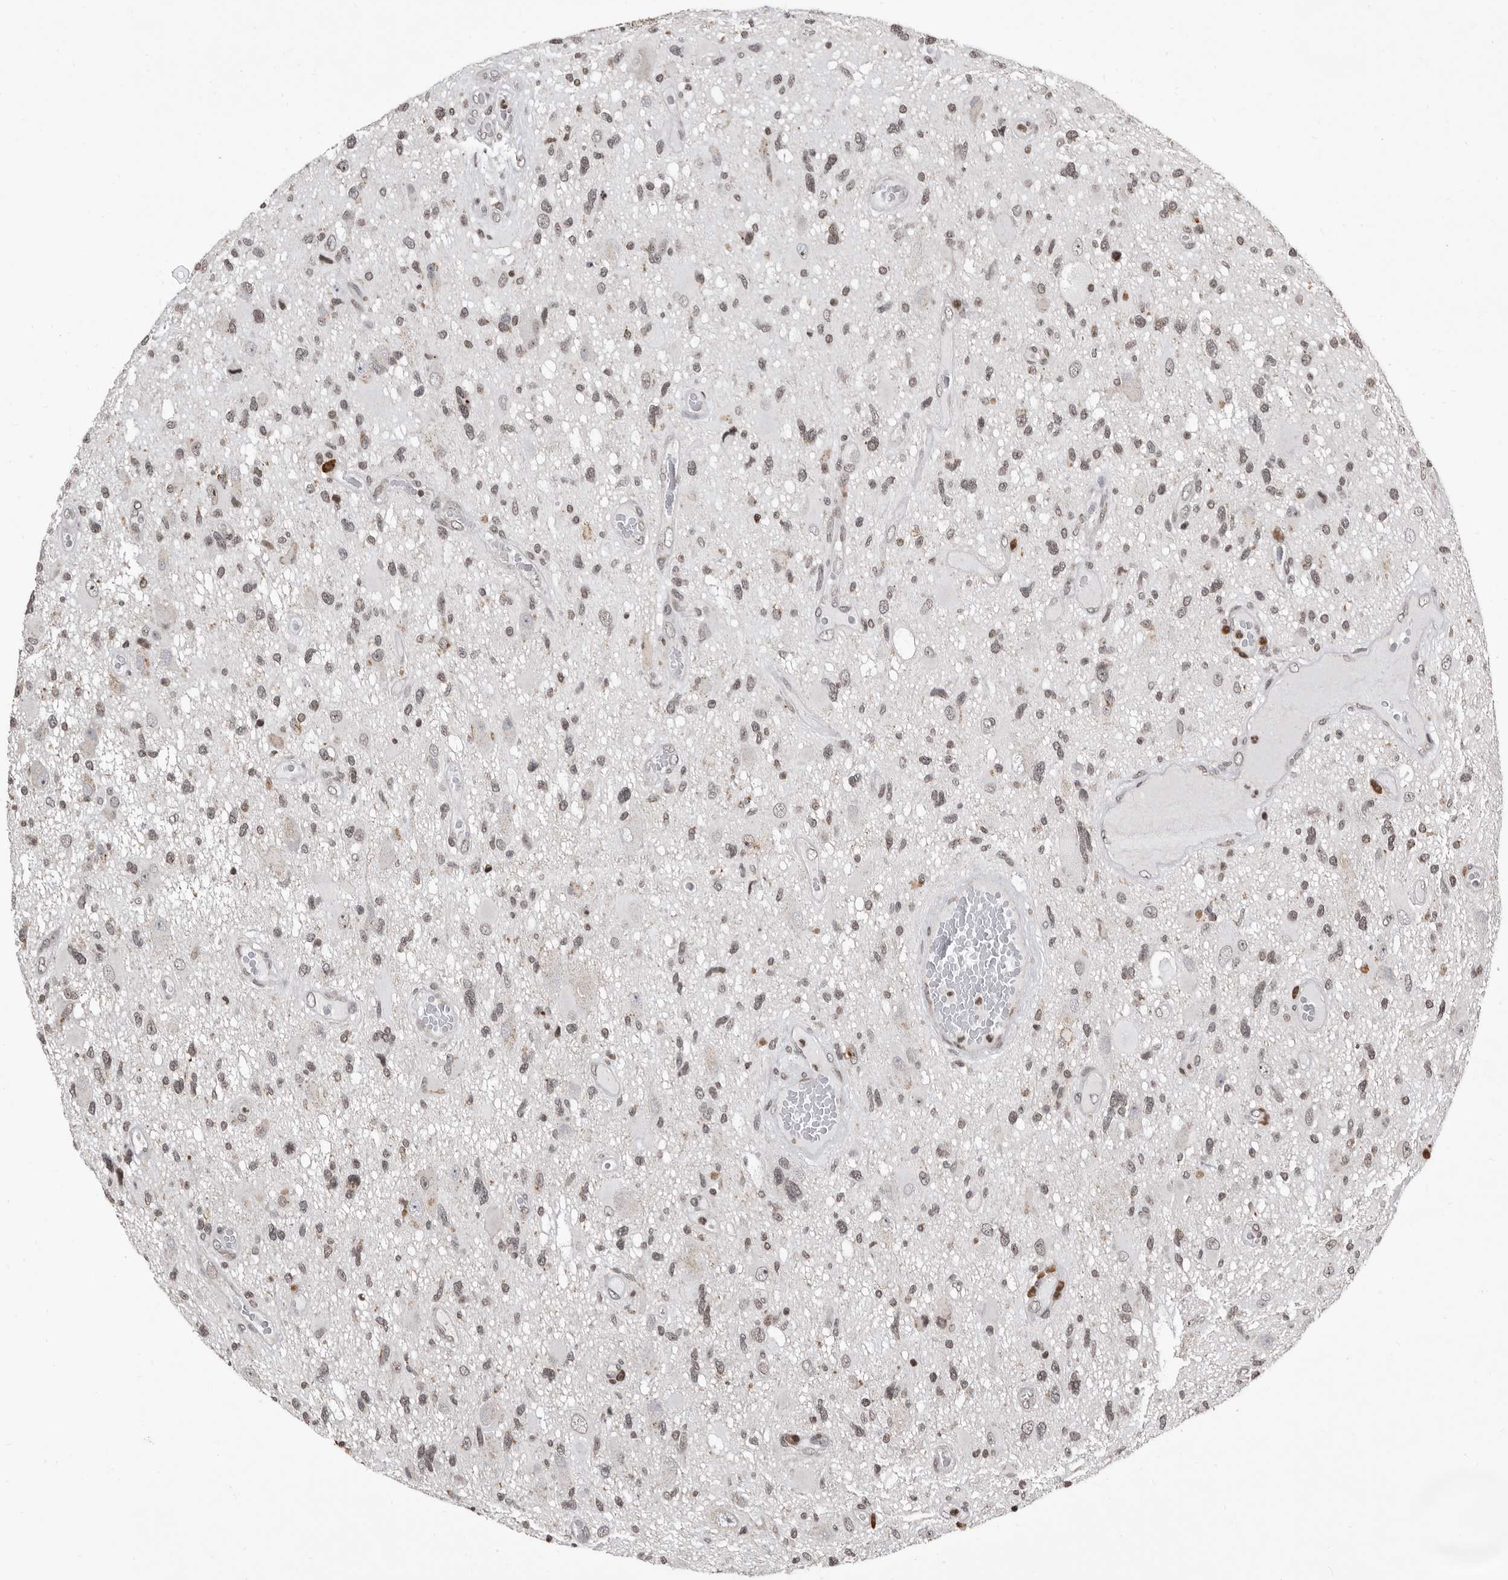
{"staining": {"intensity": "weak", "quantity": "<25%", "location": "nuclear"}, "tissue": "glioma", "cell_type": "Tumor cells", "image_type": "cancer", "snomed": [{"axis": "morphology", "description": "Glioma, malignant, High grade"}, {"axis": "topography", "description": "Brain"}], "caption": "High power microscopy photomicrograph of an immunohistochemistry micrograph of malignant high-grade glioma, revealing no significant staining in tumor cells.", "gene": "THUMPD1", "patient": {"sex": "male", "age": 33}}